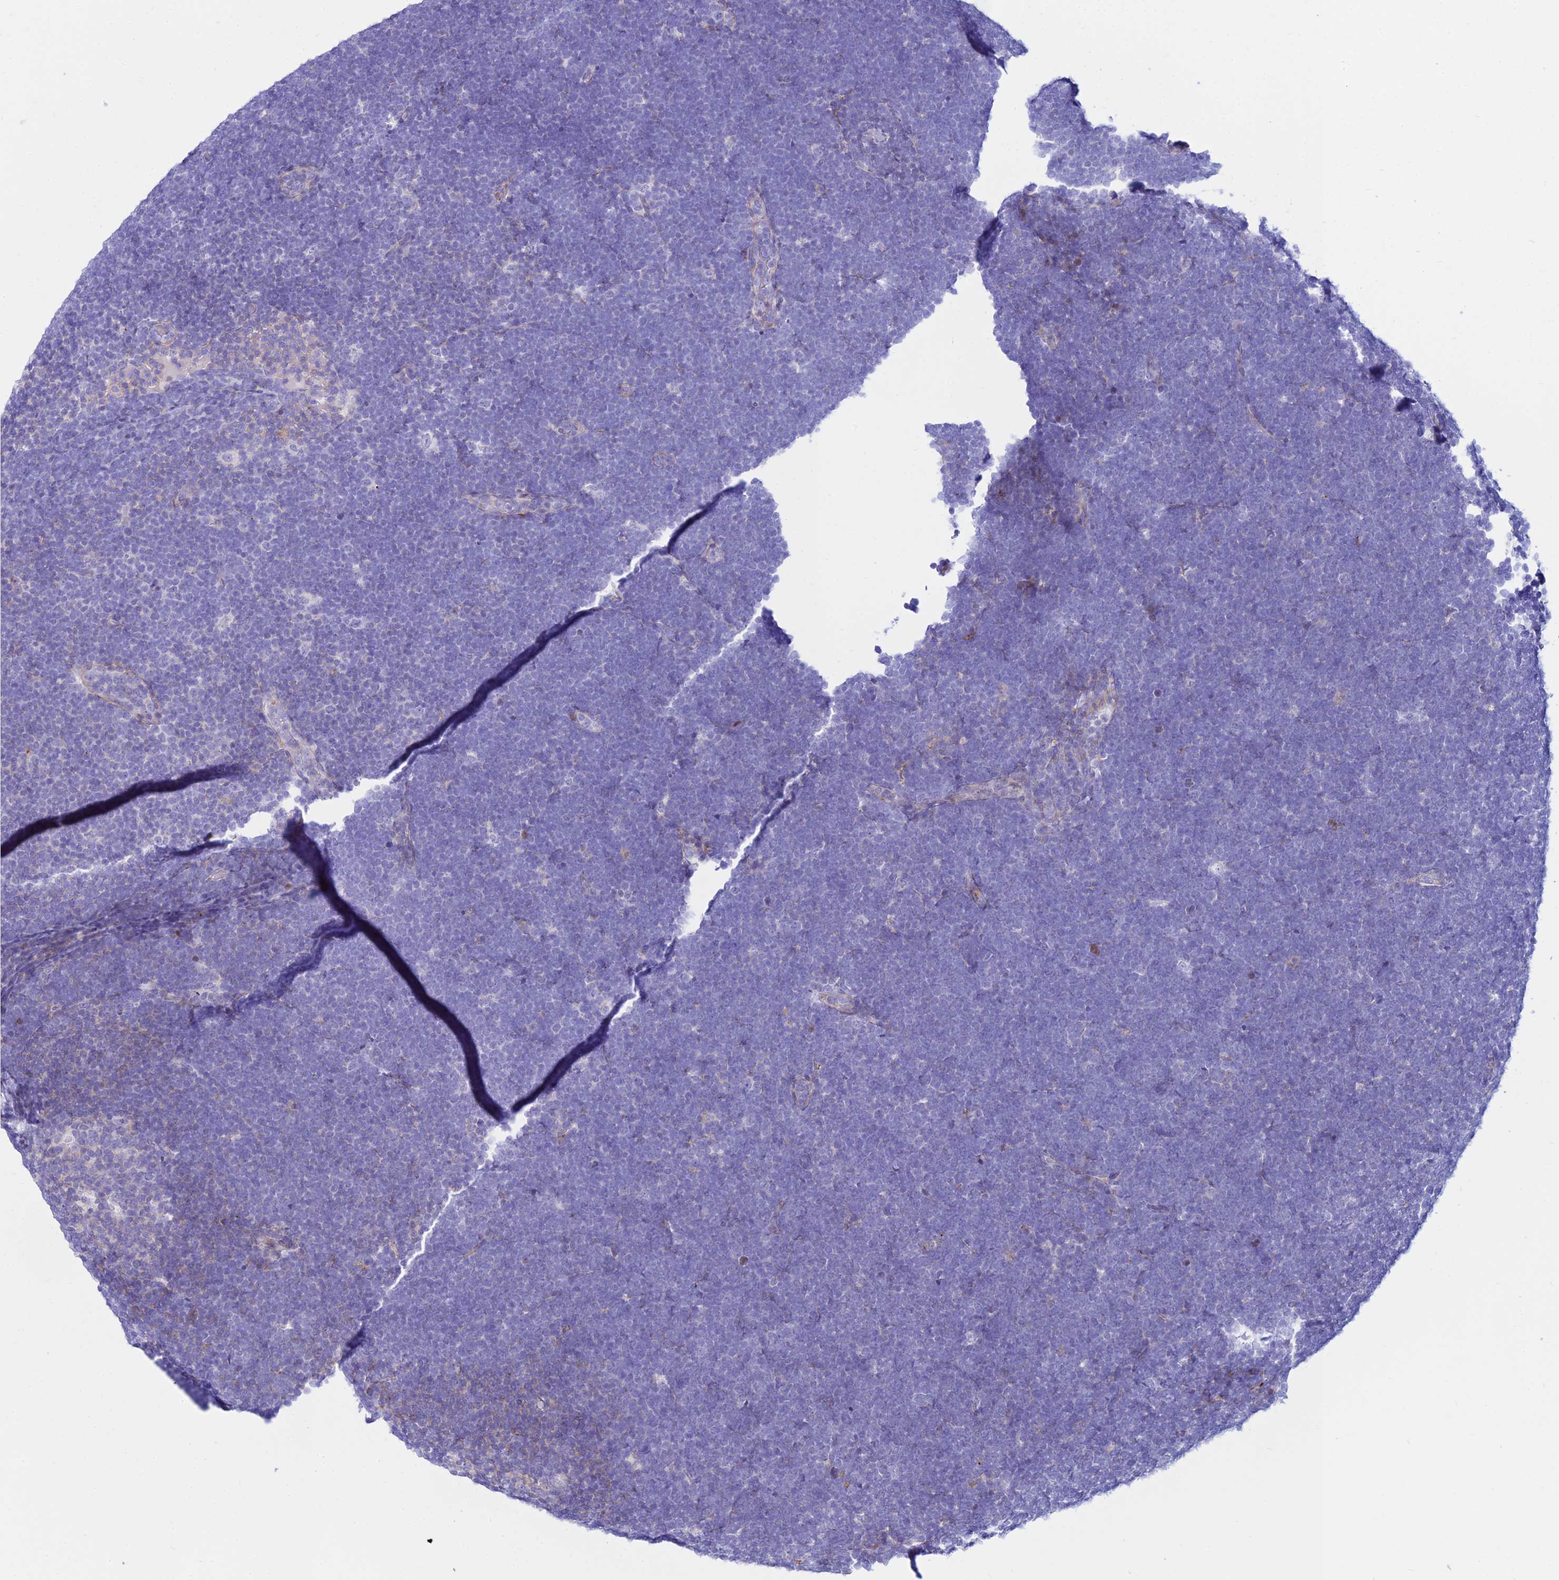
{"staining": {"intensity": "negative", "quantity": "none", "location": "none"}, "tissue": "lymphoma", "cell_type": "Tumor cells", "image_type": "cancer", "snomed": [{"axis": "morphology", "description": "Malignant lymphoma, non-Hodgkin's type, High grade"}, {"axis": "topography", "description": "Lymph node"}], "caption": "Image shows no protein expression in tumor cells of lymphoma tissue. (DAB (3,3'-diaminobenzidine) IHC with hematoxylin counter stain).", "gene": "DLX1", "patient": {"sex": "male", "age": 13}}